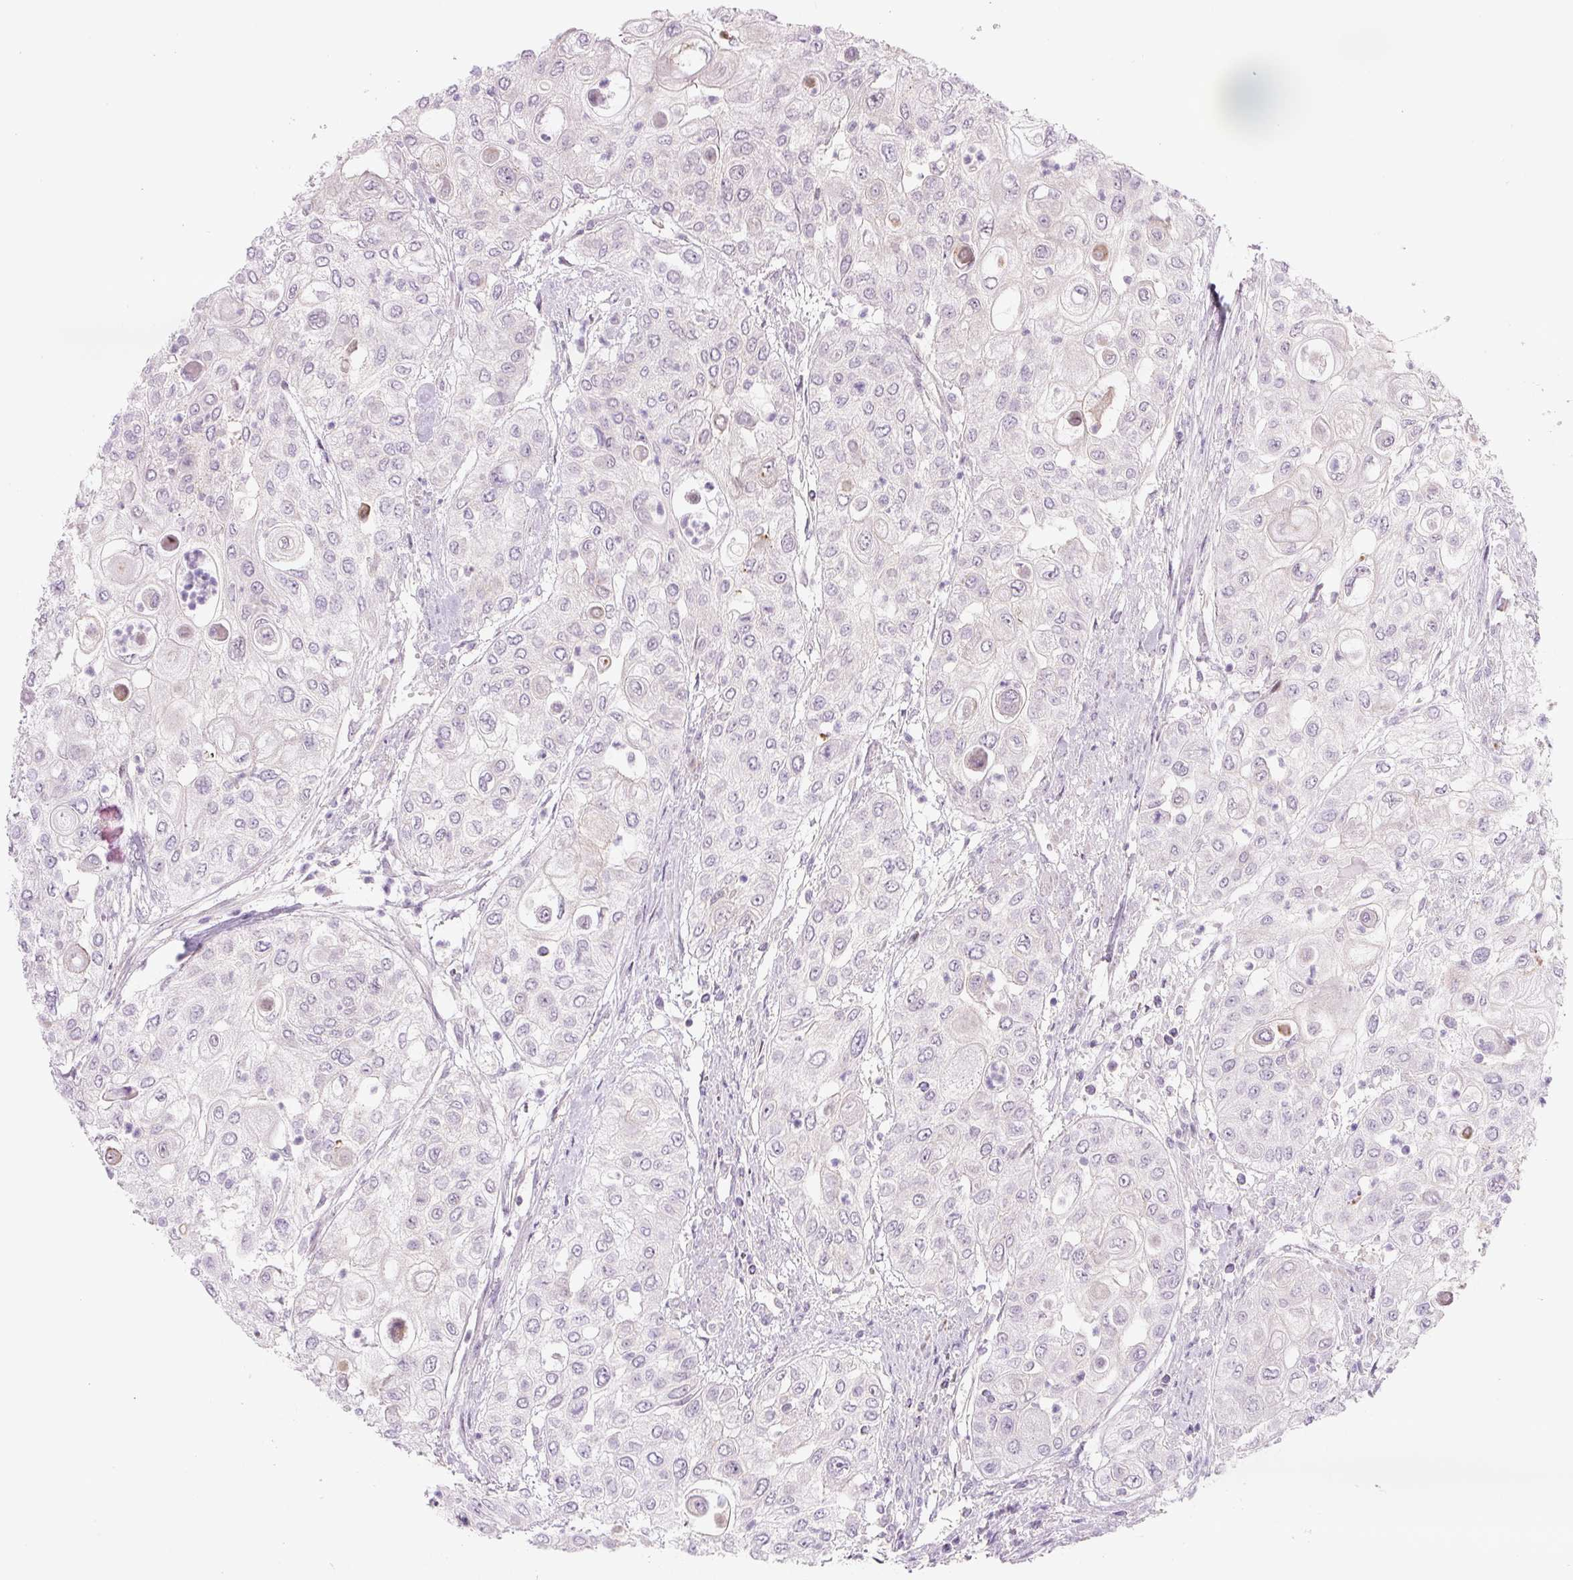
{"staining": {"intensity": "negative", "quantity": "none", "location": "none"}, "tissue": "urothelial cancer", "cell_type": "Tumor cells", "image_type": "cancer", "snomed": [{"axis": "morphology", "description": "Urothelial carcinoma, High grade"}, {"axis": "topography", "description": "Urinary bladder"}], "caption": "A micrograph of urothelial cancer stained for a protein demonstrates no brown staining in tumor cells.", "gene": "PRM1", "patient": {"sex": "female", "age": 79}}